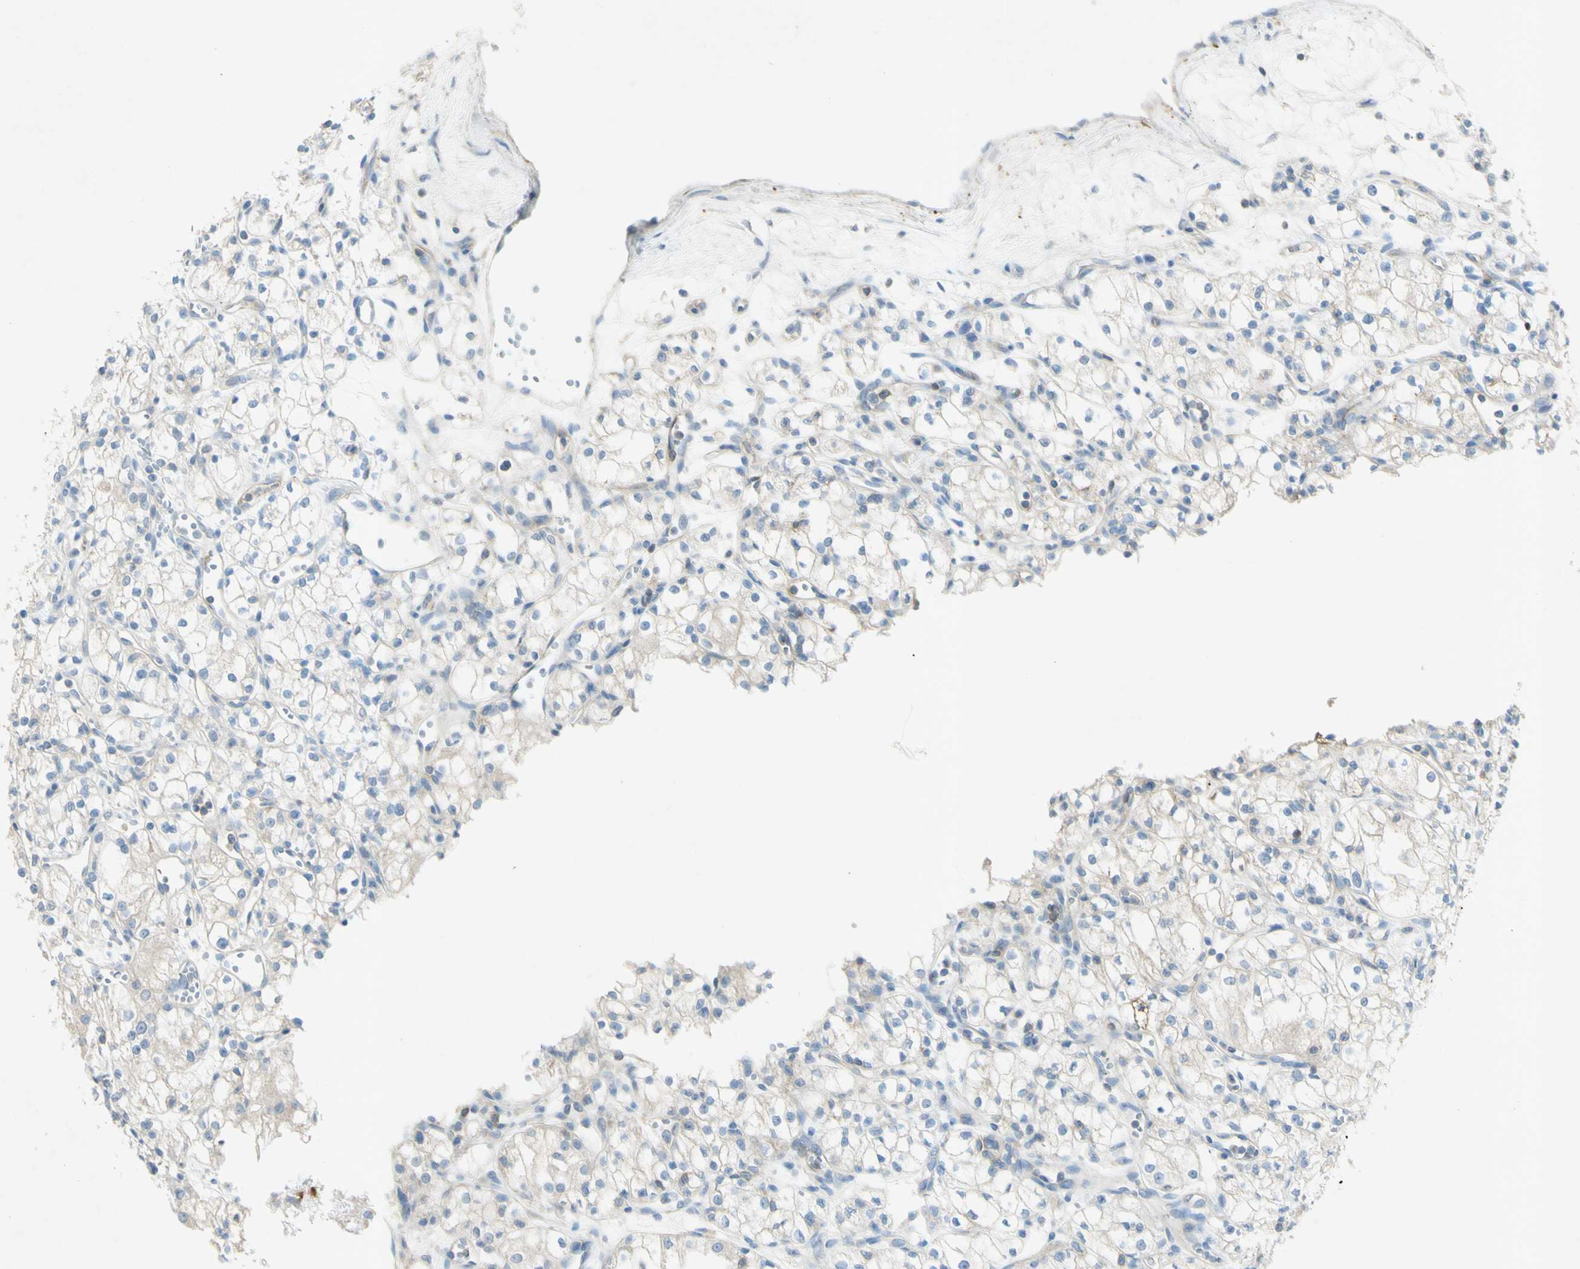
{"staining": {"intensity": "weak", "quantity": ">75%", "location": "cytoplasmic/membranous"}, "tissue": "renal cancer", "cell_type": "Tumor cells", "image_type": "cancer", "snomed": [{"axis": "morphology", "description": "Normal tissue, NOS"}, {"axis": "morphology", "description": "Adenocarcinoma, NOS"}, {"axis": "topography", "description": "Kidney"}], "caption": "DAB (3,3'-diaminobenzidine) immunohistochemical staining of human adenocarcinoma (renal) reveals weak cytoplasmic/membranous protein positivity in approximately >75% of tumor cells.", "gene": "GDF15", "patient": {"sex": "male", "age": 59}}